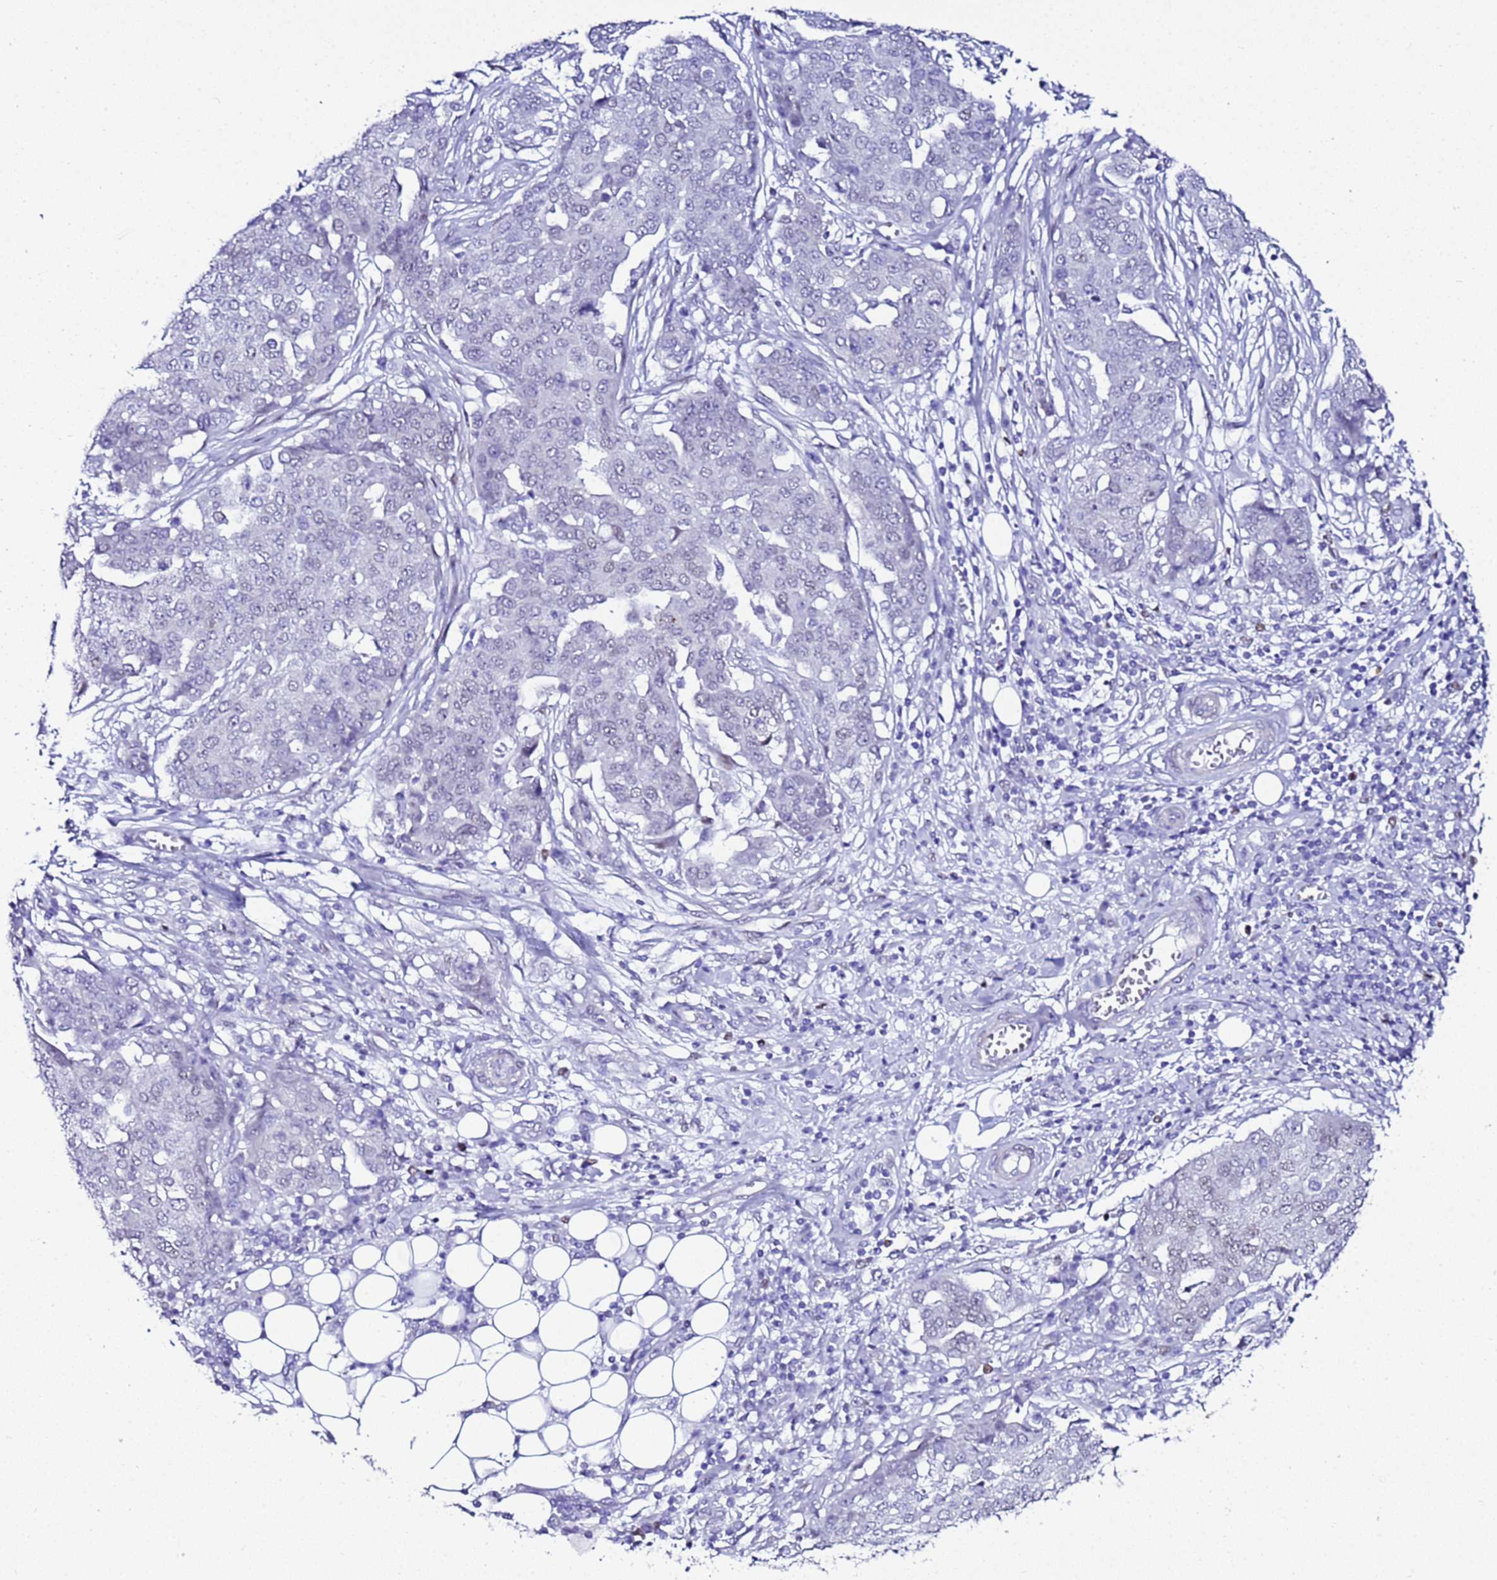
{"staining": {"intensity": "negative", "quantity": "none", "location": "none"}, "tissue": "ovarian cancer", "cell_type": "Tumor cells", "image_type": "cancer", "snomed": [{"axis": "morphology", "description": "Cystadenocarcinoma, serous, NOS"}, {"axis": "topography", "description": "Soft tissue"}, {"axis": "topography", "description": "Ovary"}], "caption": "This is a photomicrograph of immunohistochemistry staining of ovarian serous cystadenocarcinoma, which shows no positivity in tumor cells. (DAB (3,3'-diaminobenzidine) IHC visualized using brightfield microscopy, high magnification).", "gene": "BCL7A", "patient": {"sex": "female", "age": 57}}